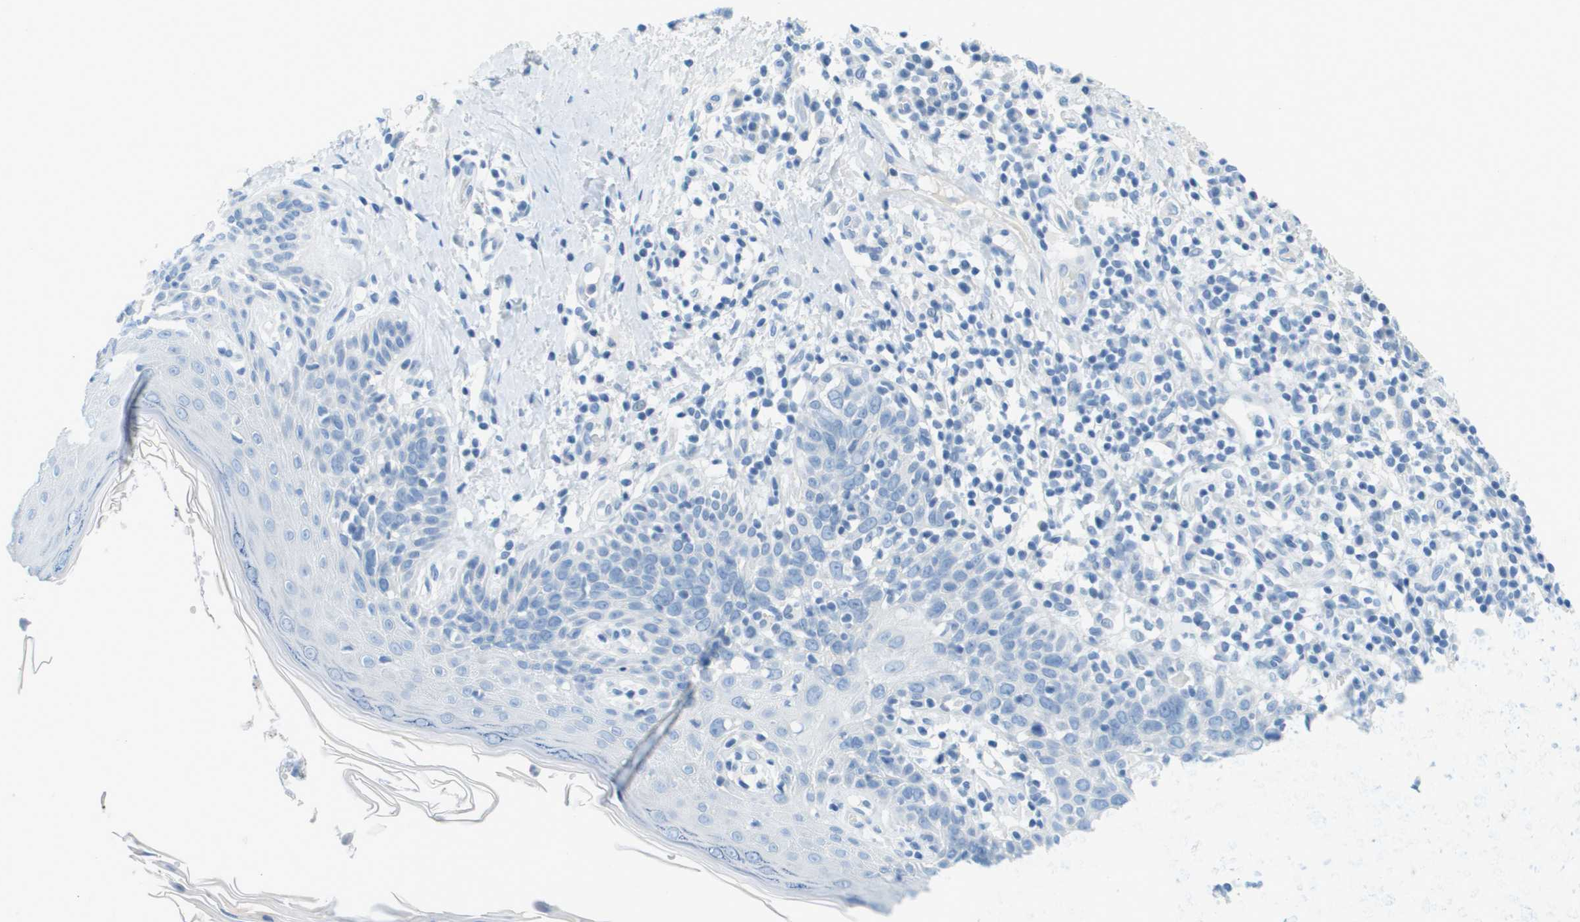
{"staining": {"intensity": "negative", "quantity": "none", "location": "none"}, "tissue": "skin cancer", "cell_type": "Tumor cells", "image_type": "cancer", "snomed": [{"axis": "morphology", "description": "Squamous cell carcinoma in situ, NOS"}, {"axis": "morphology", "description": "Squamous cell carcinoma, NOS"}, {"axis": "topography", "description": "Skin"}], "caption": "IHC histopathology image of skin cancer (squamous cell carcinoma in situ) stained for a protein (brown), which displays no staining in tumor cells.", "gene": "CDHR2", "patient": {"sex": "male", "age": 93}}